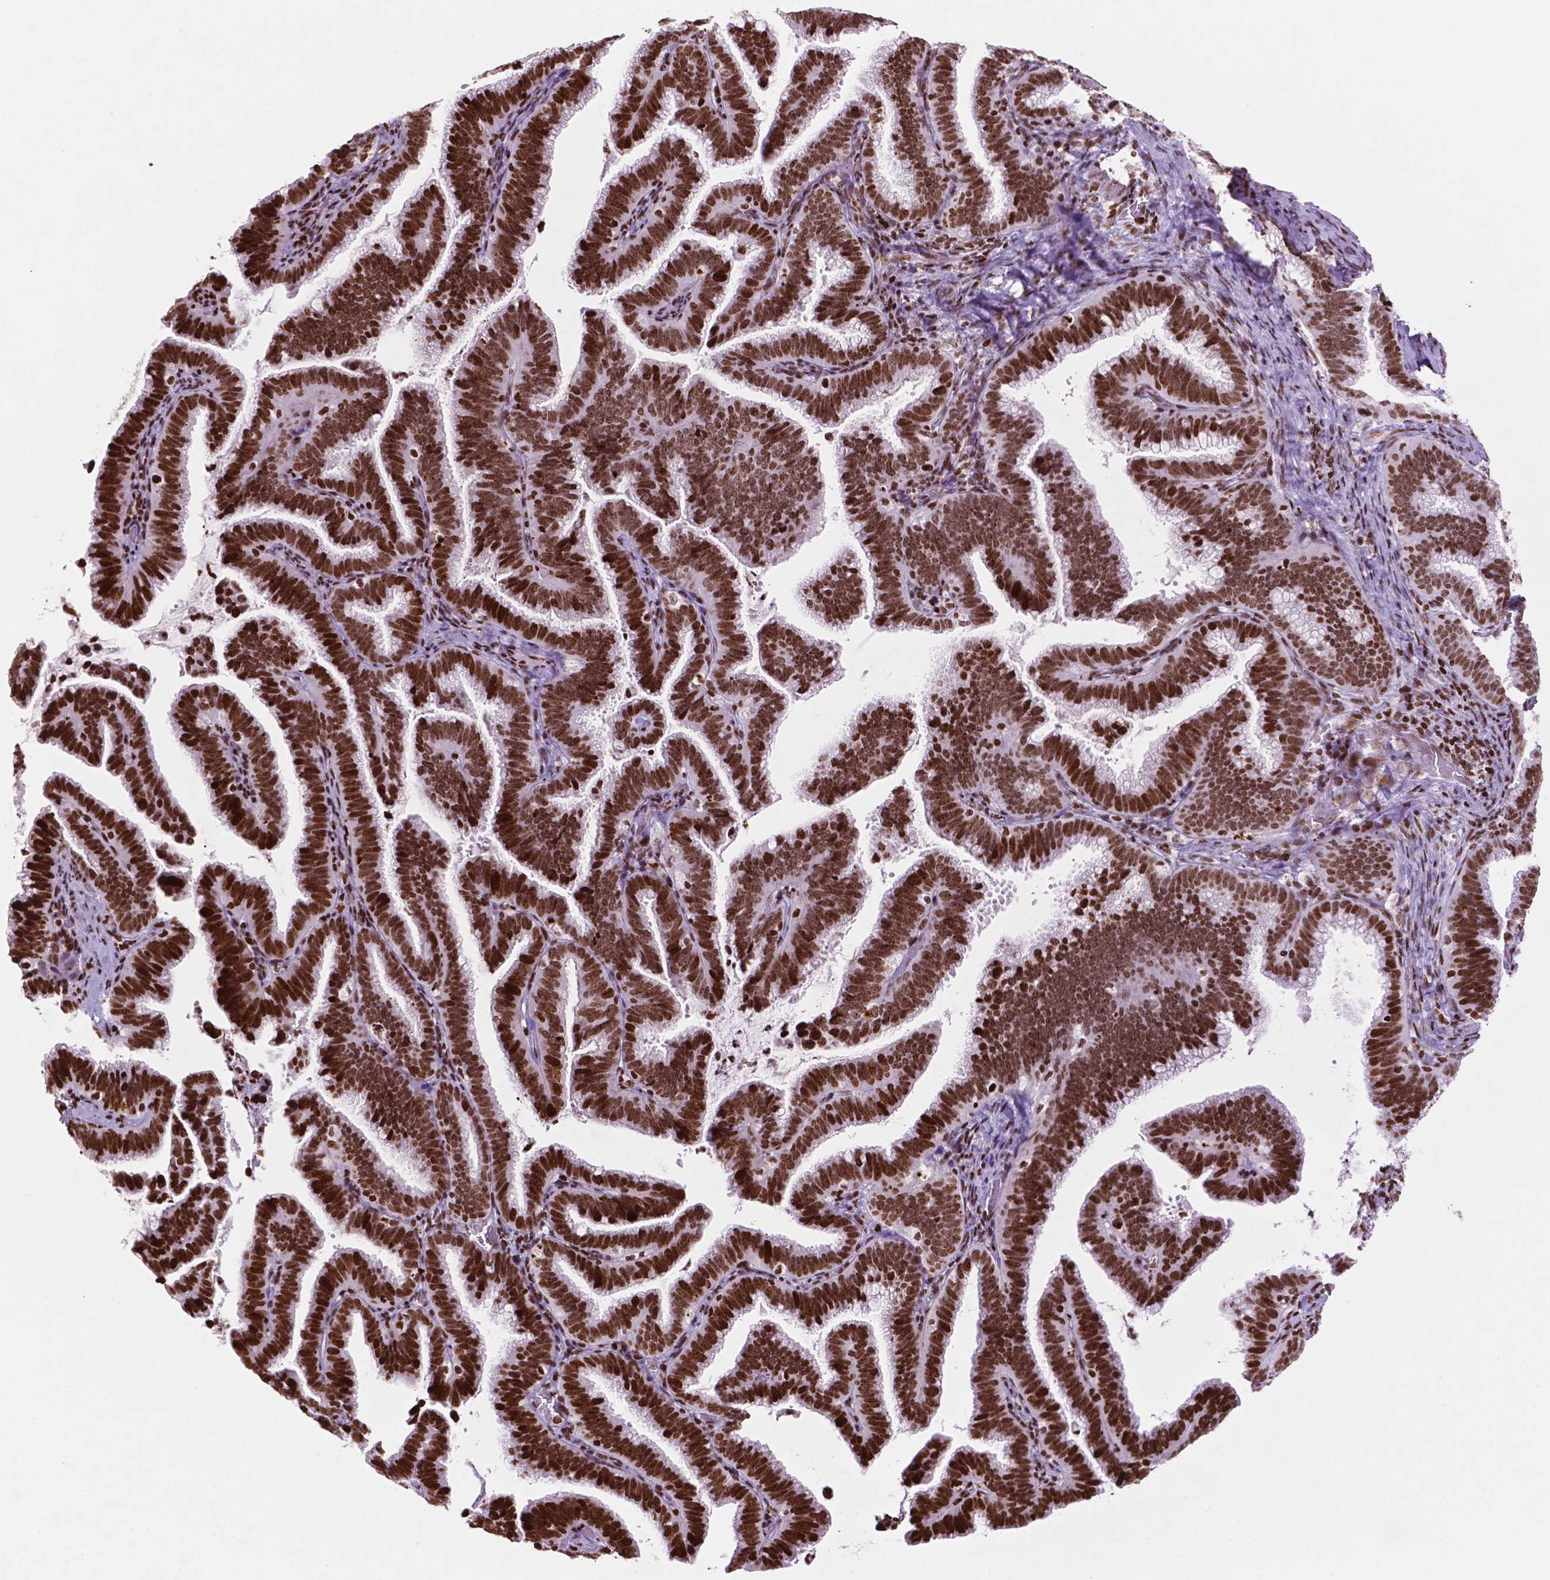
{"staining": {"intensity": "strong", "quantity": ">75%", "location": "nuclear"}, "tissue": "cervical cancer", "cell_type": "Tumor cells", "image_type": "cancer", "snomed": [{"axis": "morphology", "description": "Adenocarcinoma, NOS"}, {"axis": "topography", "description": "Cervix"}], "caption": "This photomicrograph reveals cervical cancer (adenocarcinoma) stained with immunohistochemistry to label a protein in brown. The nuclear of tumor cells show strong positivity for the protein. Nuclei are counter-stained blue.", "gene": "TMEM250", "patient": {"sex": "female", "age": 61}}